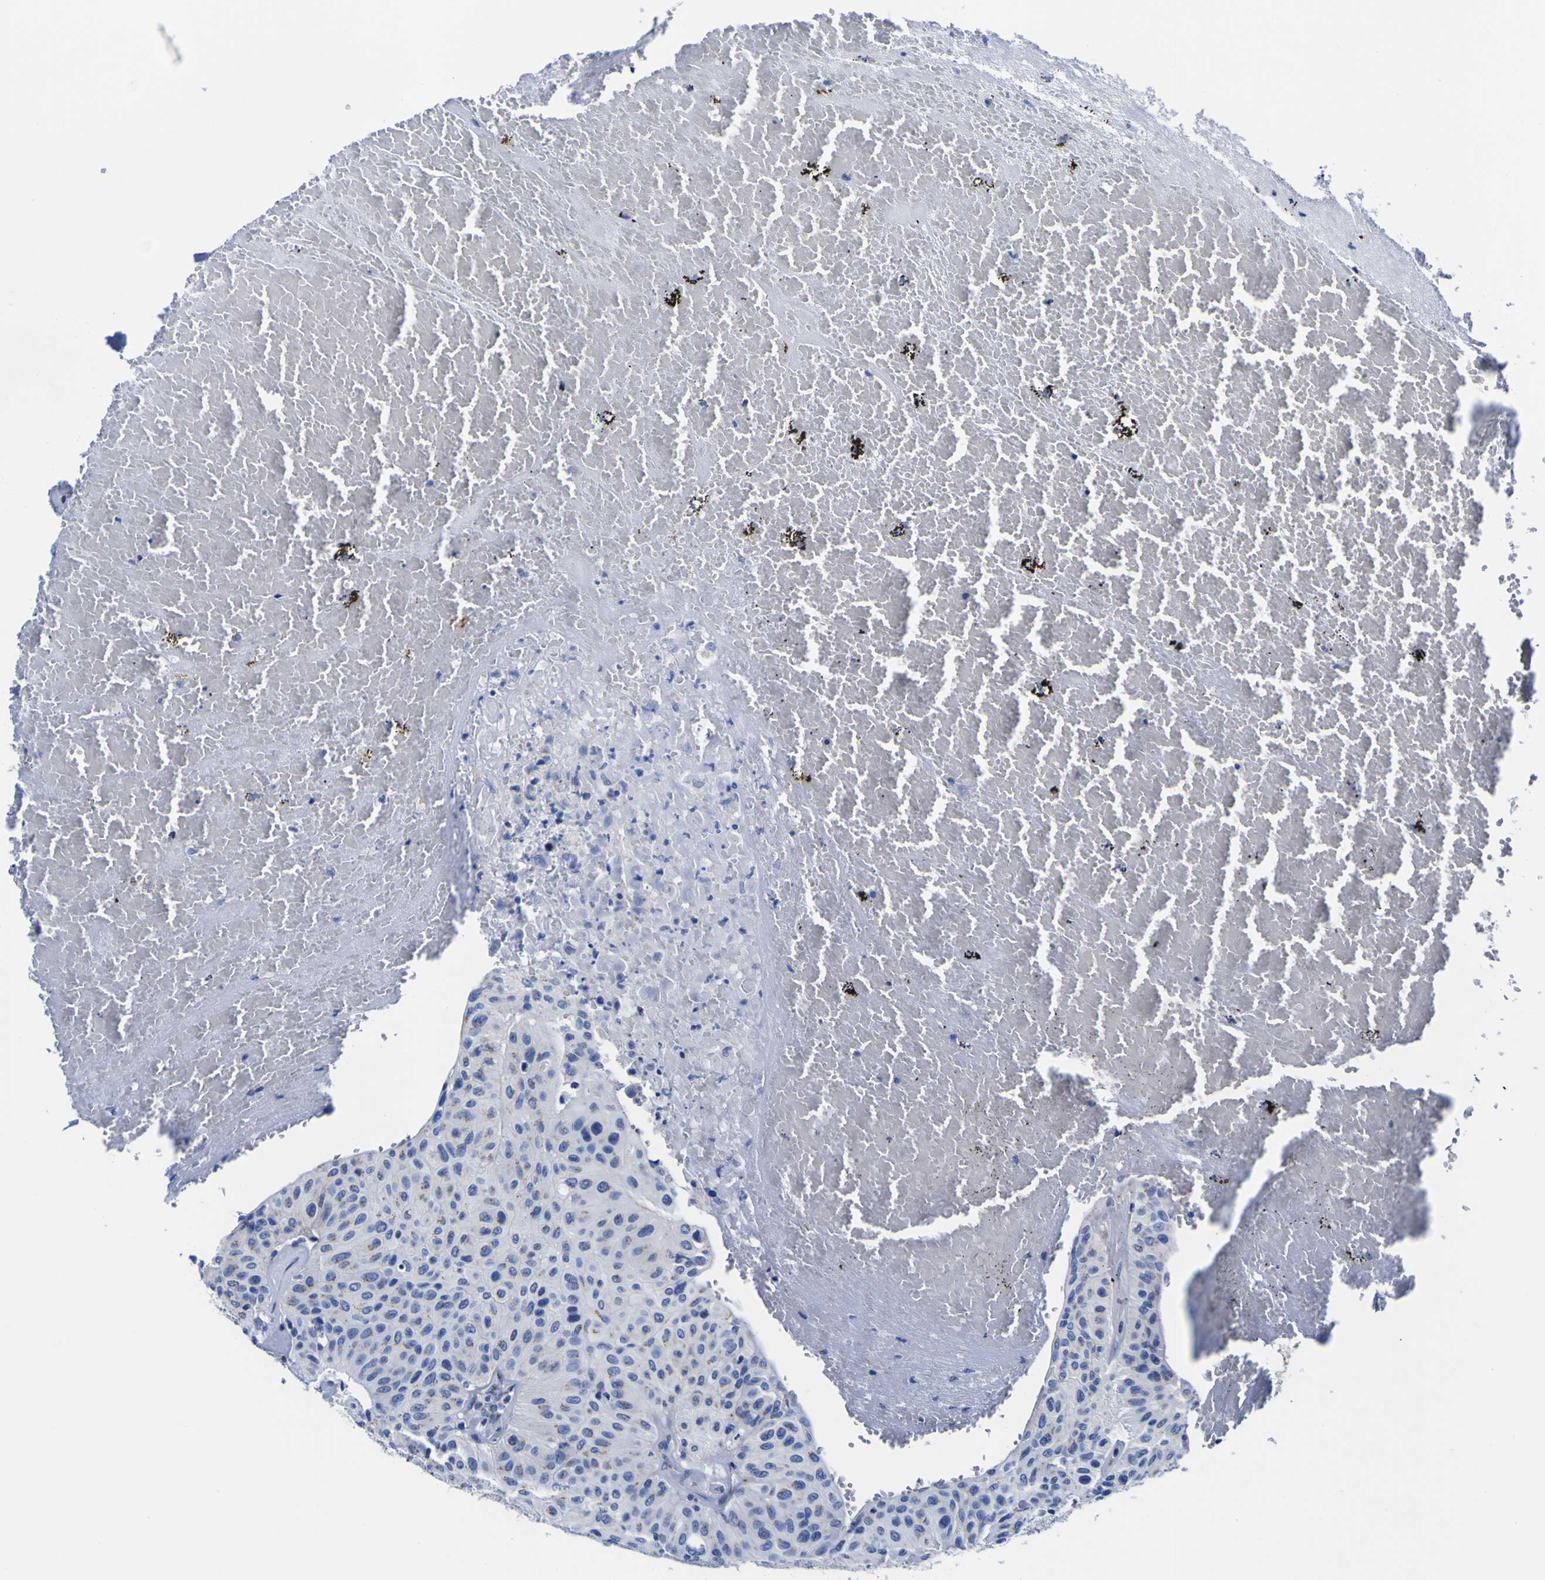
{"staining": {"intensity": "weak", "quantity": "<25%", "location": "cytoplasmic/membranous"}, "tissue": "urothelial cancer", "cell_type": "Tumor cells", "image_type": "cancer", "snomed": [{"axis": "morphology", "description": "Urothelial carcinoma, High grade"}, {"axis": "topography", "description": "Urinary bladder"}], "caption": "Urothelial cancer was stained to show a protein in brown. There is no significant positivity in tumor cells.", "gene": "GOLM1", "patient": {"sex": "male", "age": 66}}